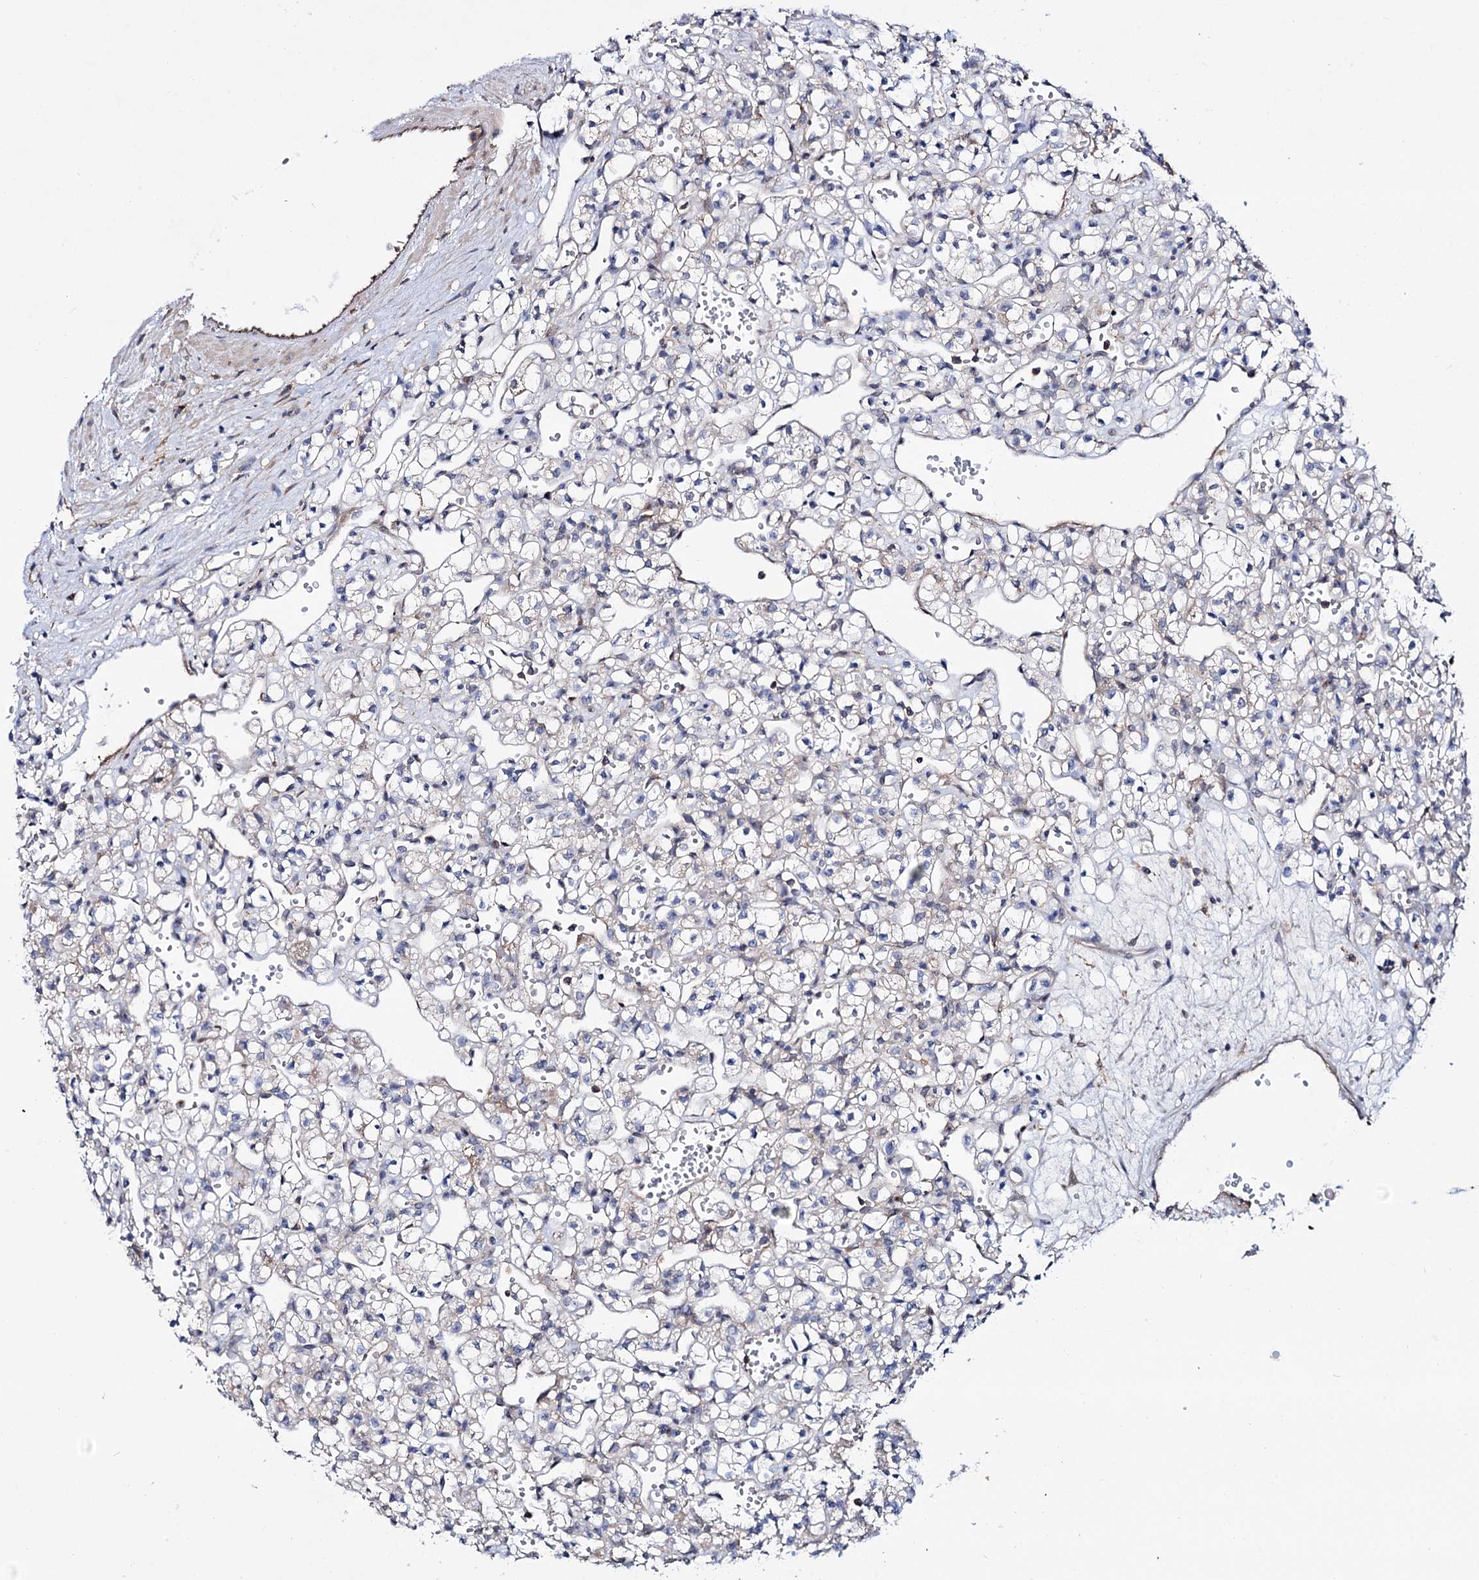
{"staining": {"intensity": "negative", "quantity": "none", "location": "none"}, "tissue": "renal cancer", "cell_type": "Tumor cells", "image_type": "cancer", "snomed": [{"axis": "morphology", "description": "Adenocarcinoma, NOS"}, {"axis": "topography", "description": "Kidney"}], "caption": "Human renal cancer stained for a protein using IHC displays no expression in tumor cells.", "gene": "SEC24A", "patient": {"sex": "female", "age": 59}}